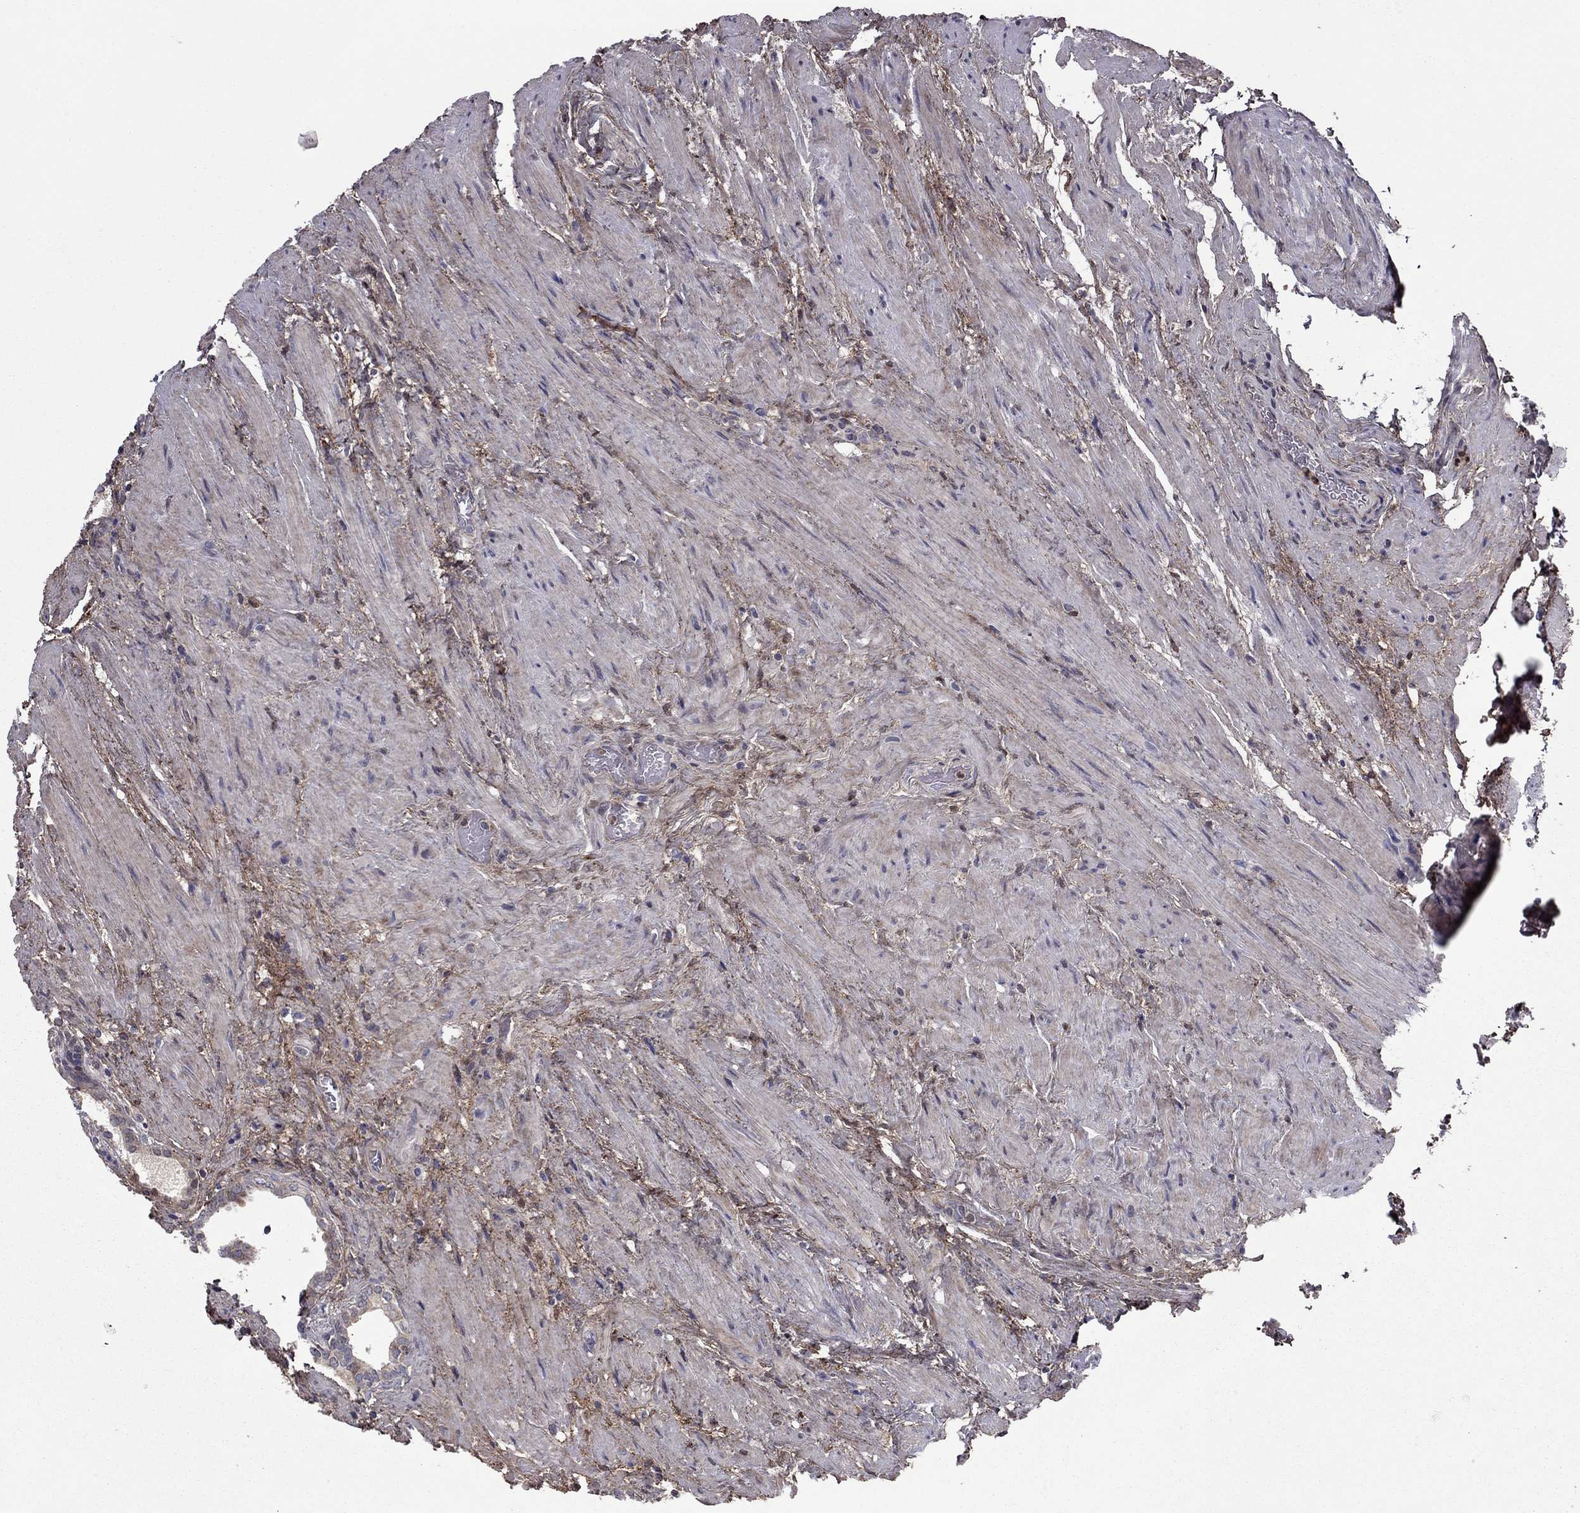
{"staining": {"intensity": "weak", "quantity": ">75%", "location": "cytoplasmic/membranous"}, "tissue": "prostate cancer", "cell_type": "Tumor cells", "image_type": "cancer", "snomed": [{"axis": "morphology", "description": "Adenocarcinoma, NOS"}, {"axis": "morphology", "description": "Adenocarcinoma, High grade"}, {"axis": "topography", "description": "Prostate"}], "caption": "The image exhibits a brown stain indicating the presence of a protein in the cytoplasmic/membranous of tumor cells in prostate high-grade adenocarcinoma.", "gene": "DUSP7", "patient": {"sex": "male", "age": 61}}